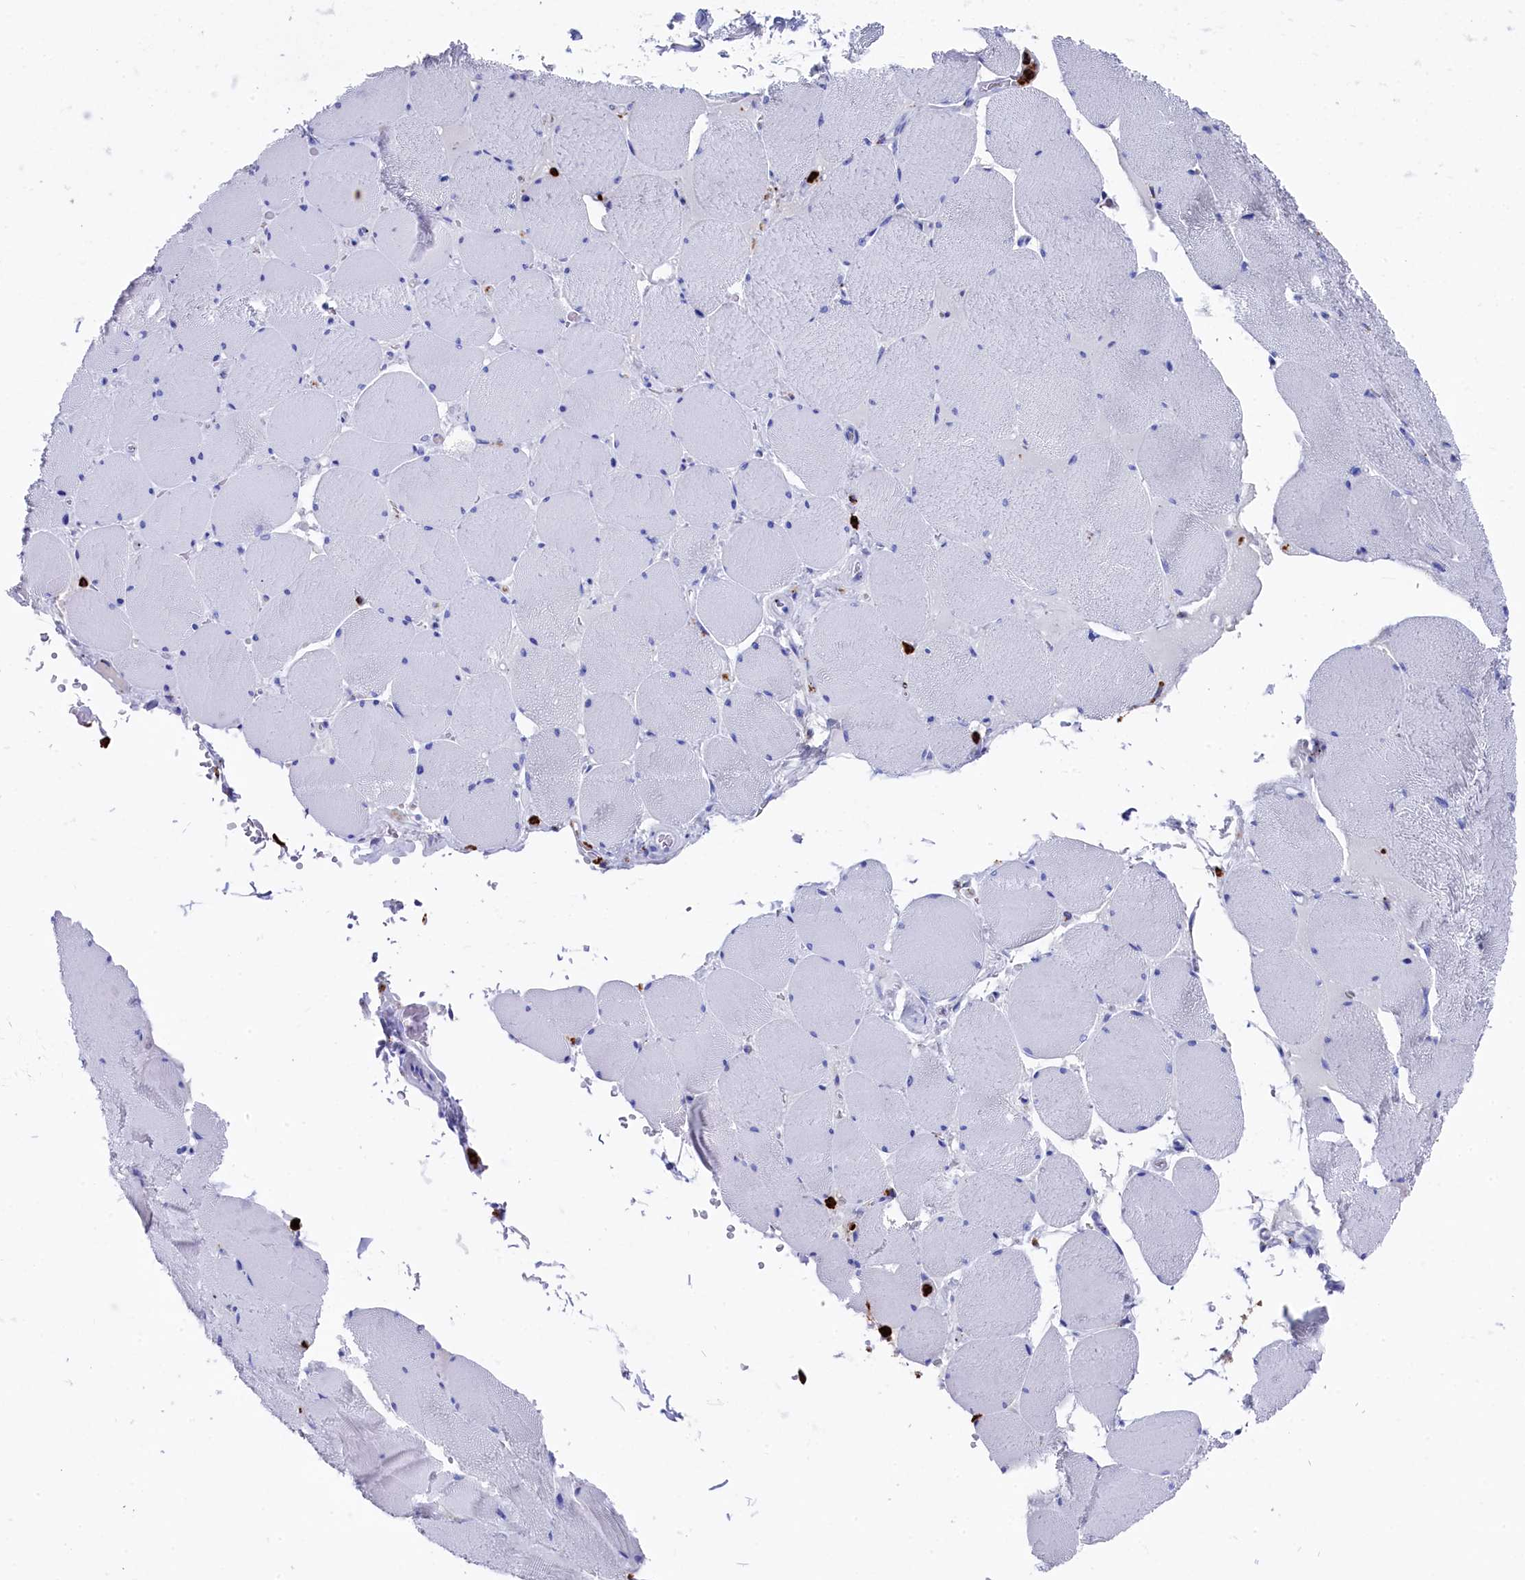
{"staining": {"intensity": "negative", "quantity": "none", "location": "none"}, "tissue": "skeletal muscle", "cell_type": "Myocytes", "image_type": "normal", "snomed": [{"axis": "morphology", "description": "Normal tissue, NOS"}, {"axis": "topography", "description": "Skeletal muscle"}, {"axis": "topography", "description": "Head-Neck"}], "caption": "Immunohistochemistry (IHC) photomicrograph of benign human skeletal muscle stained for a protein (brown), which shows no positivity in myocytes.", "gene": "PLAC8", "patient": {"sex": "male", "age": 66}}